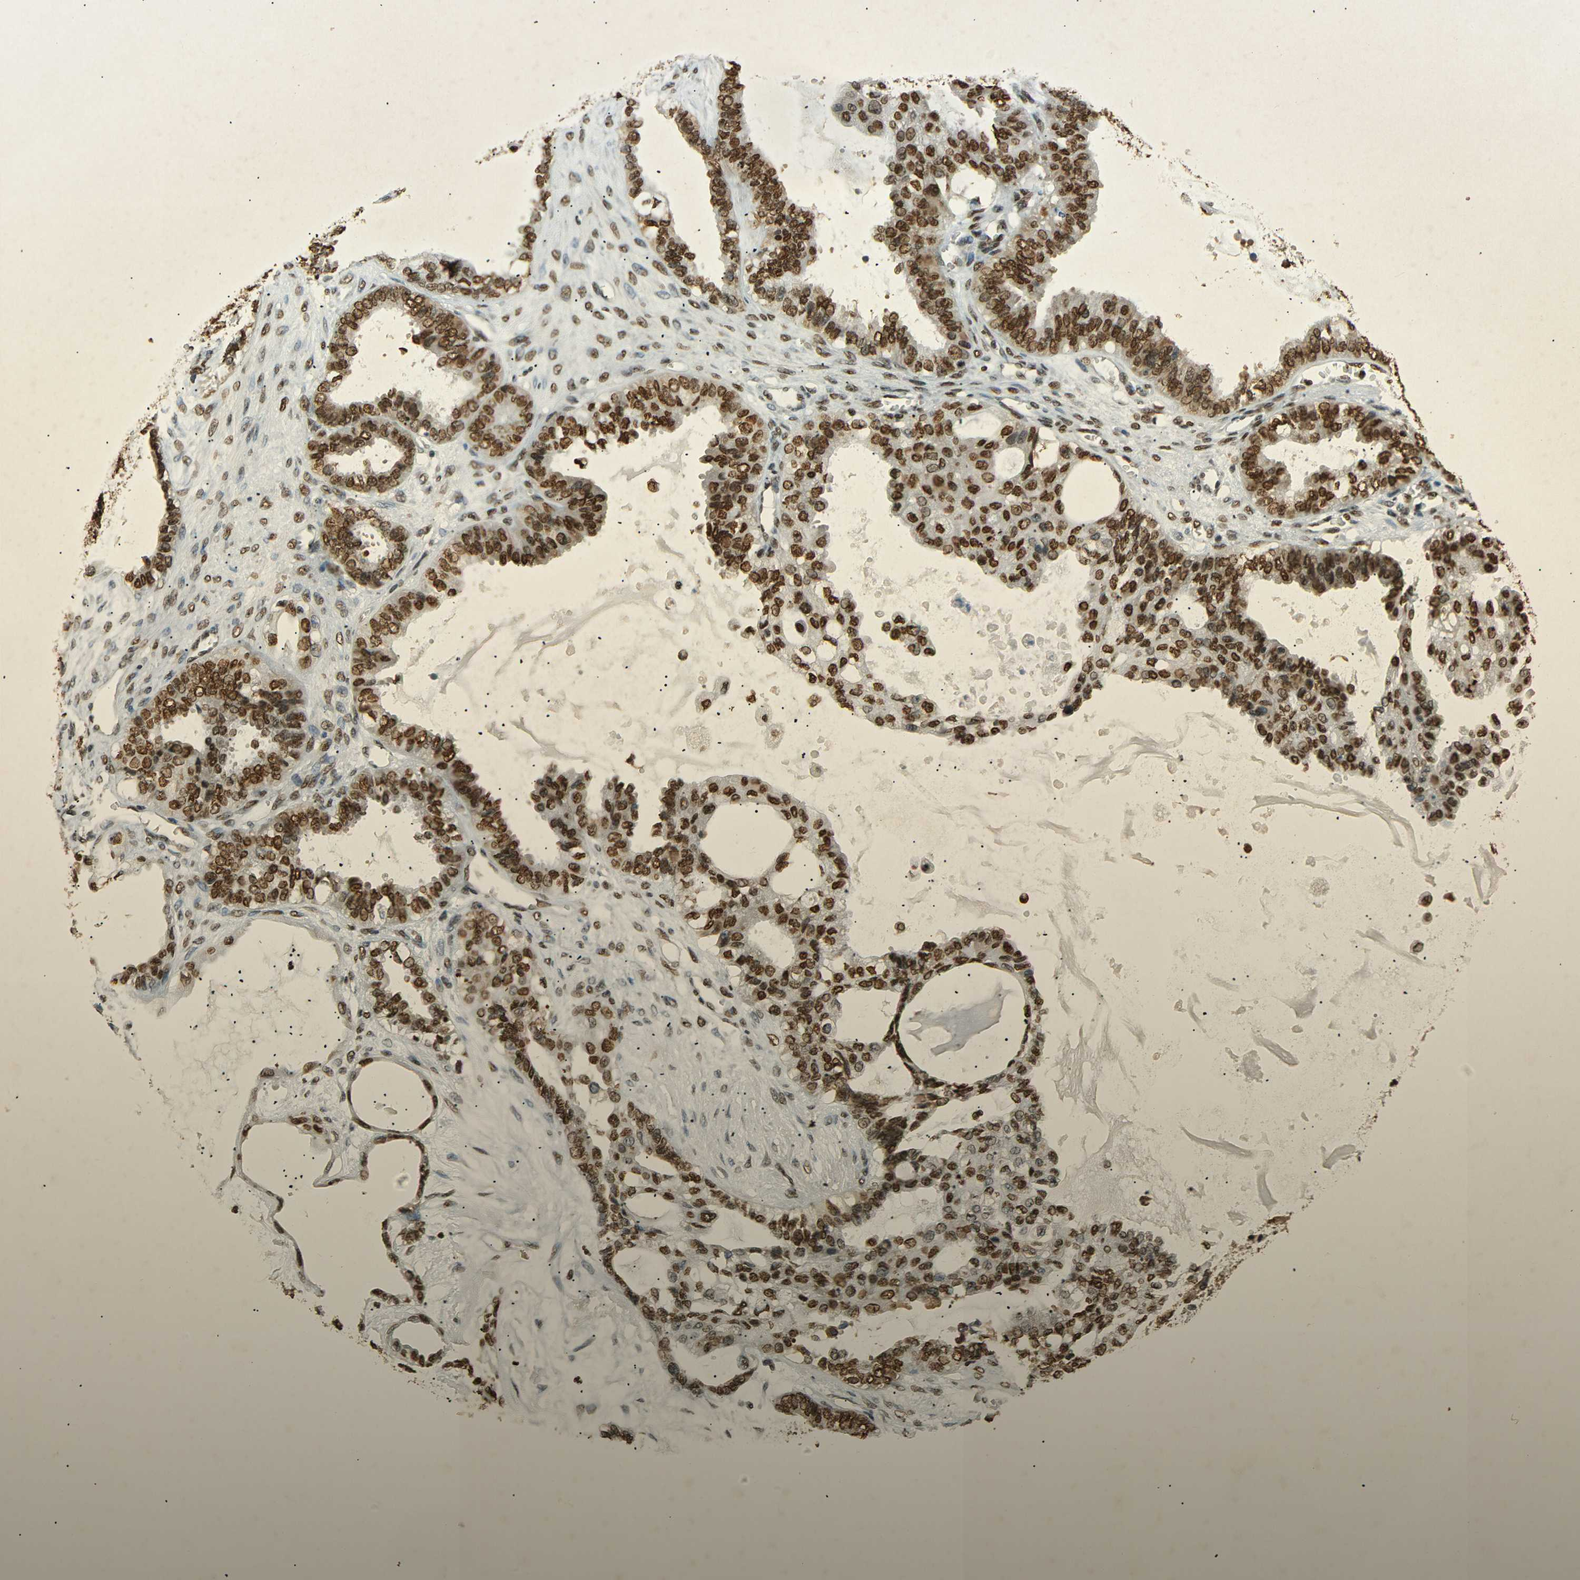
{"staining": {"intensity": "strong", "quantity": ">75%", "location": "nuclear"}, "tissue": "ovarian cancer", "cell_type": "Tumor cells", "image_type": "cancer", "snomed": [{"axis": "morphology", "description": "Carcinoma, NOS"}, {"axis": "morphology", "description": "Carcinoma, endometroid"}, {"axis": "topography", "description": "Ovary"}], "caption": "Protein analysis of ovarian cancer (carcinoma) tissue demonstrates strong nuclear staining in about >75% of tumor cells.", "gene": "HMGN1", "patient": {"sex": "female", "age": 50}}